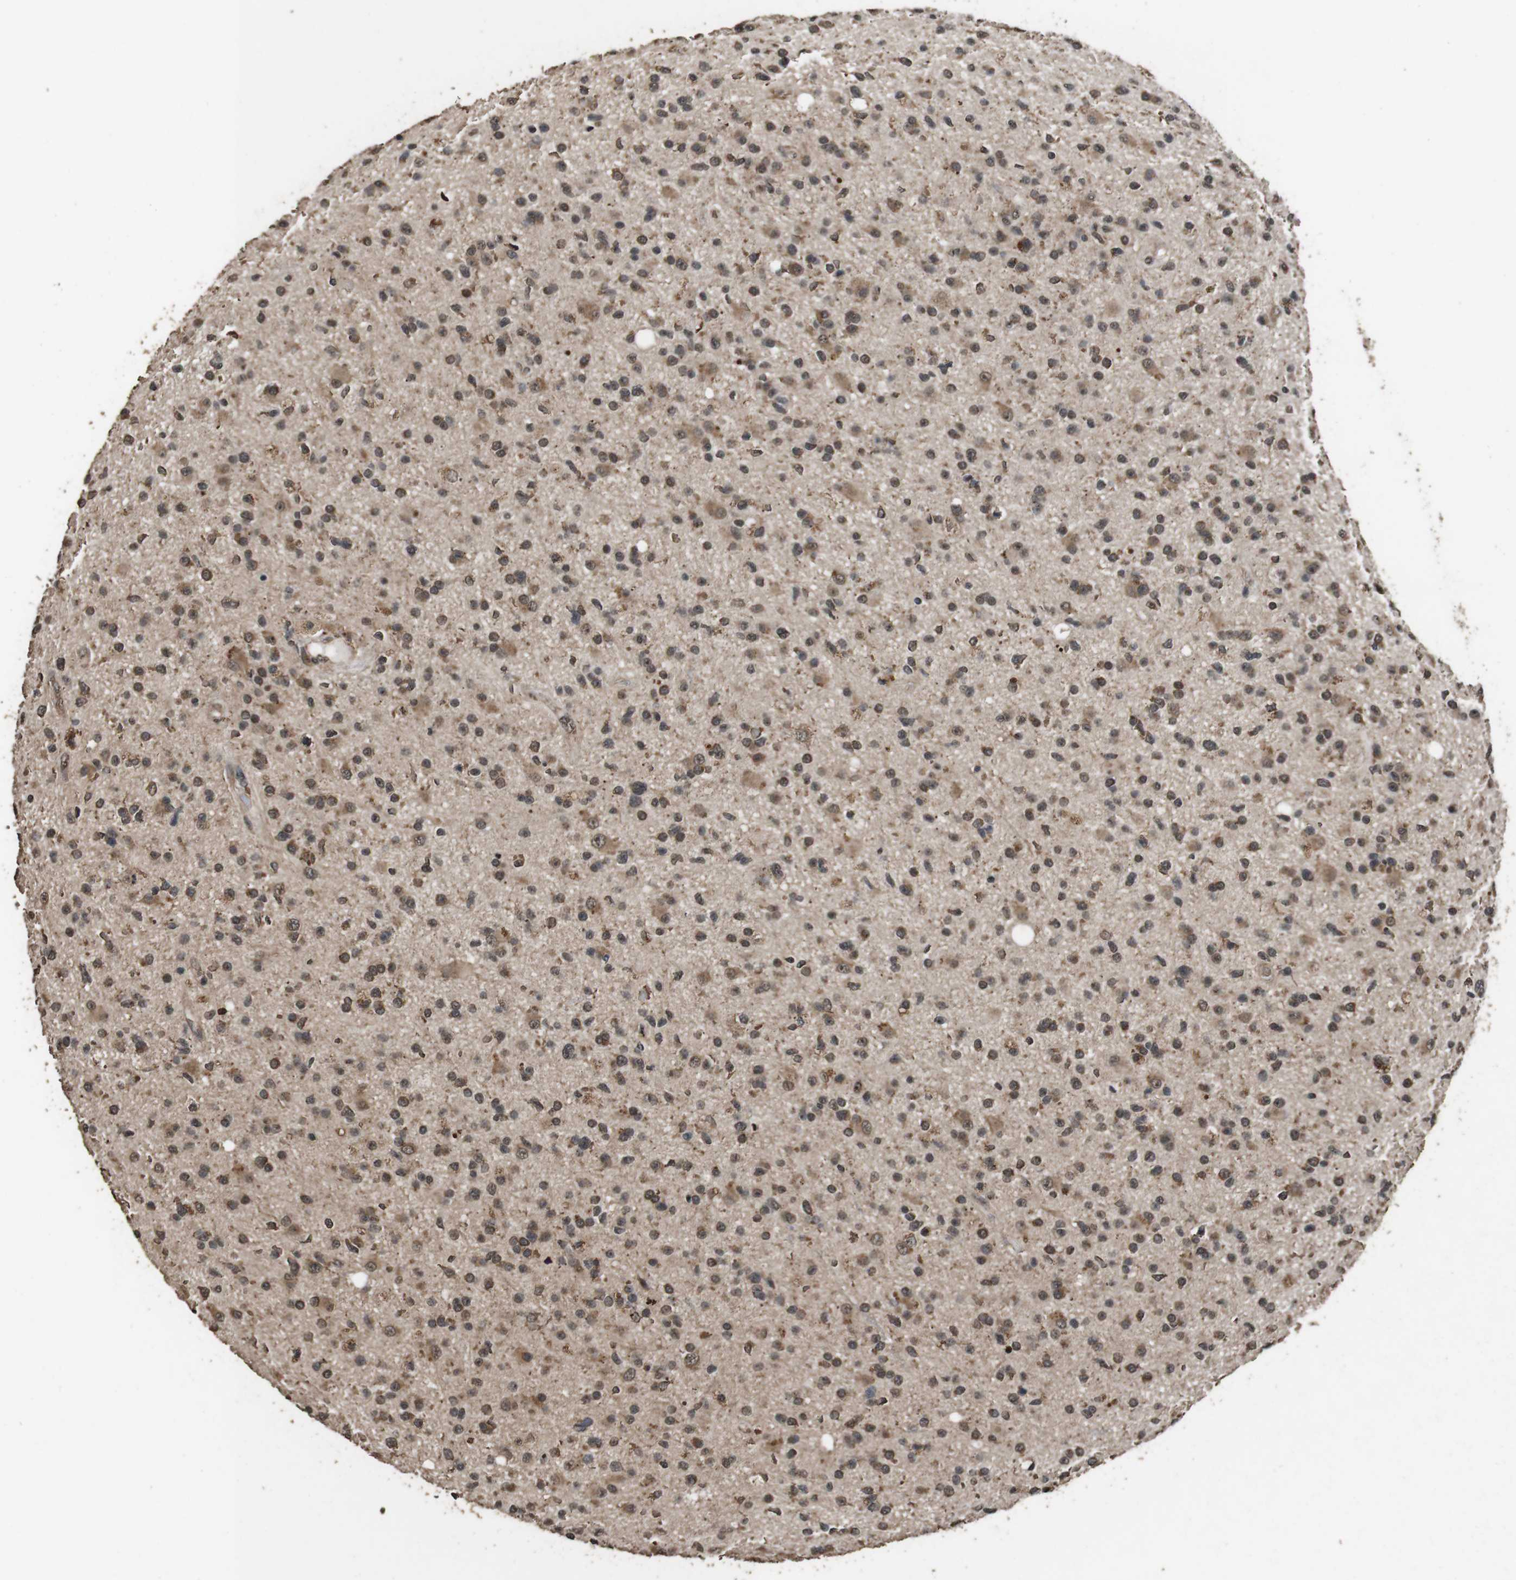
{"staining": {"intensity": "moderate", "quantity": ">75%", "location": "cytoplasmic/membranous,nuclear"}, "tissue": "glioma", "cell_type": "Tumor cells", "image_type": "cancer", "snomed": [{"axis": "morphology", "description": "Glioma, malignant, High grade"}, {"axis": "topography", "description": "Brain"}], "caption": "The immunohistochemical stain shows moderate cytoplasmic/membranous and nuclear expression in tumor cells of malignant glioma (high-grade) tissue. (Brightfield microscopy of DAB IHC at high magnification).", "gene": "RRAS2", "patient": {"sex": "male", "age": 33}}